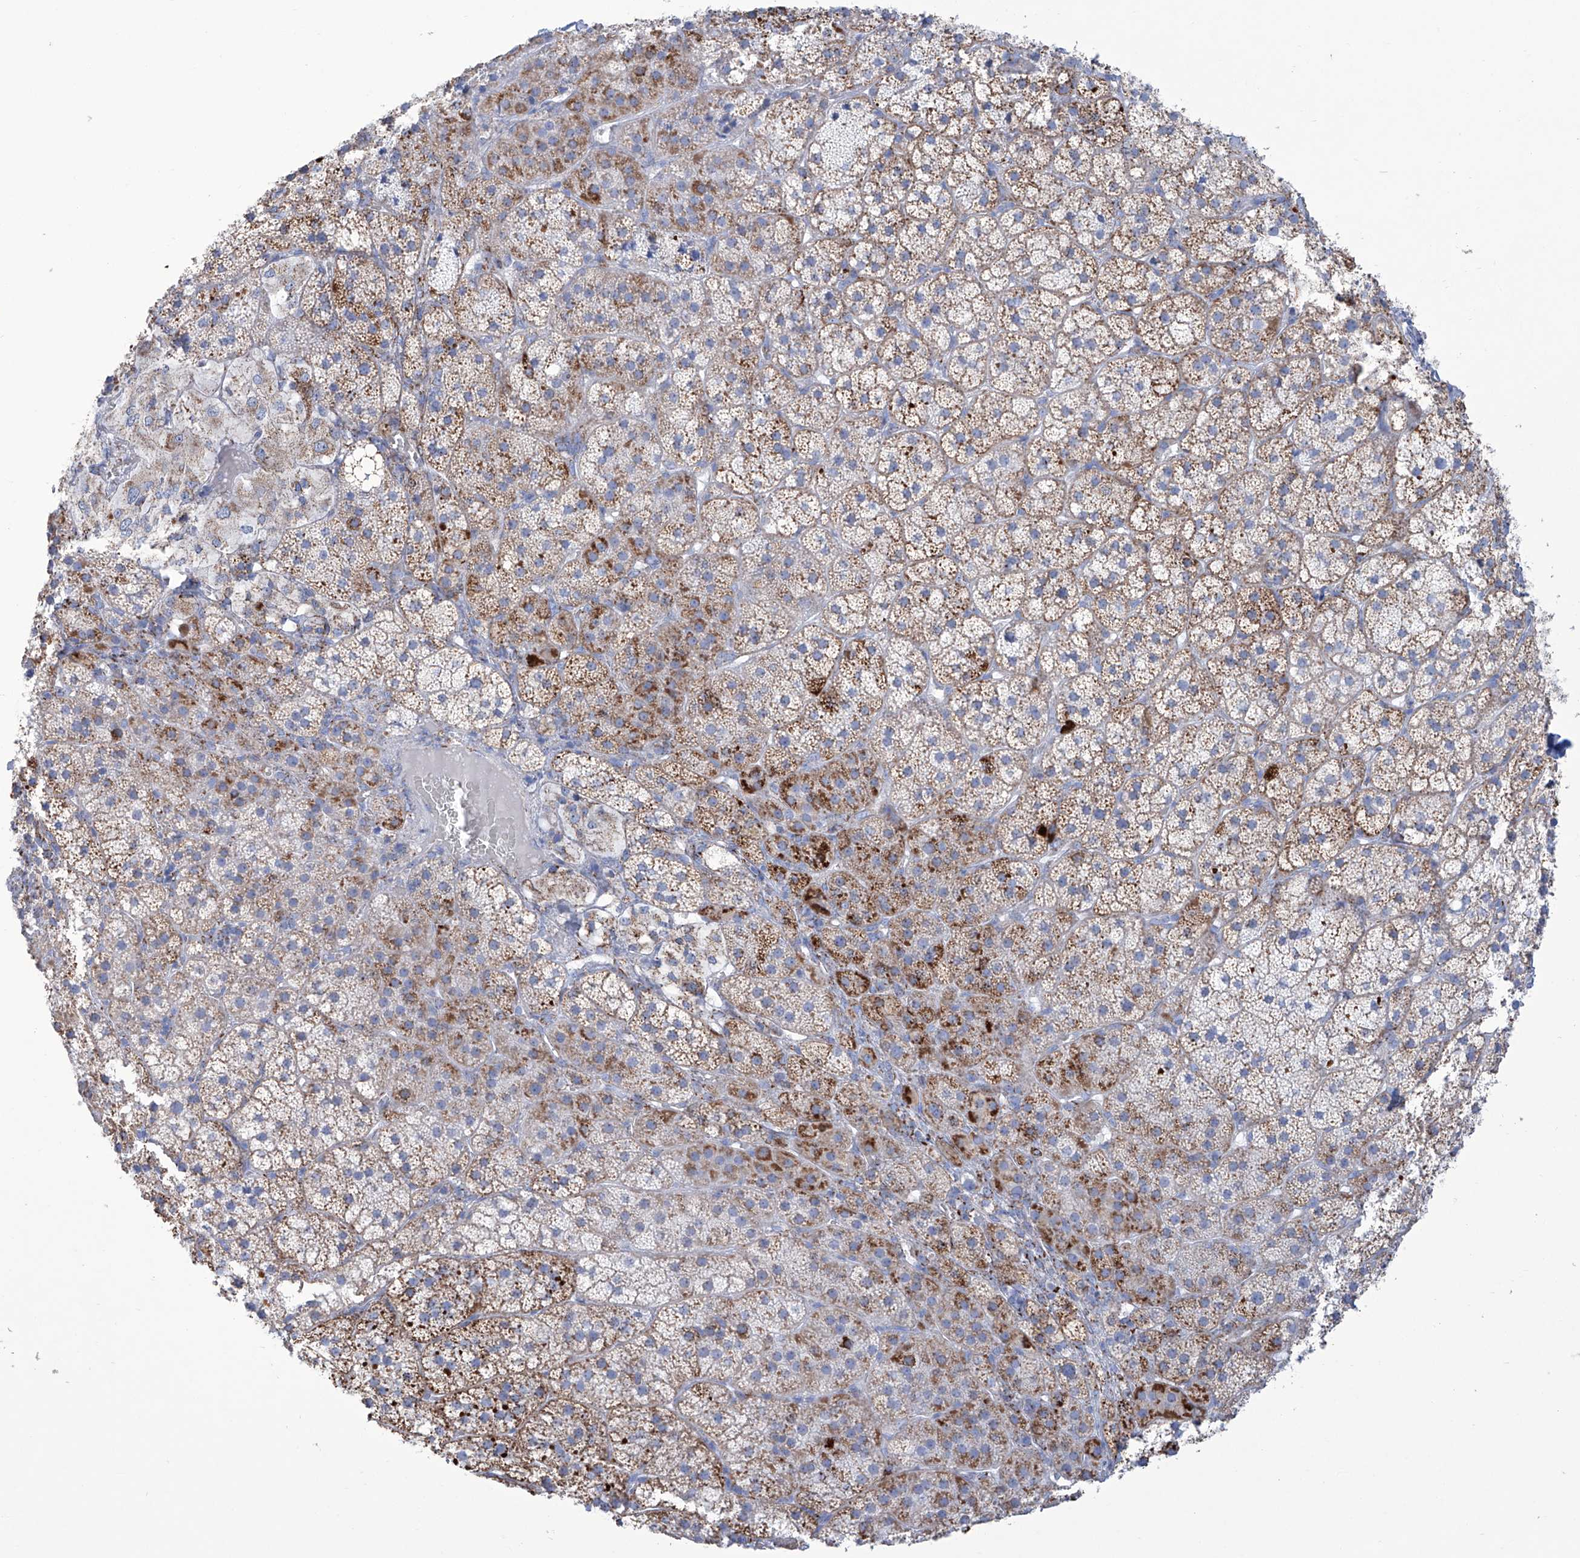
{"staining": {"intensity": "strong", "quantity": "25%-75%", "location": "cytoplasmic/membranous"}, "tissue": "adrenal gland", "cell_type": "Glandular cells", "image_type": "normal", "snomed": [{"axis": "morphology", "description": "Normal tissue, NOS"}, {"axis": "topography", "description": "Adrenal gland"}], "caption": "Protein positivity by IHC reveals strong cytoplasmic/membranous positivity in approximately 25%-75% of glandular cells in normal adrenal gland.", "gene": "ALDH6A1", "patient": {"sex": "female", "age": 44}}